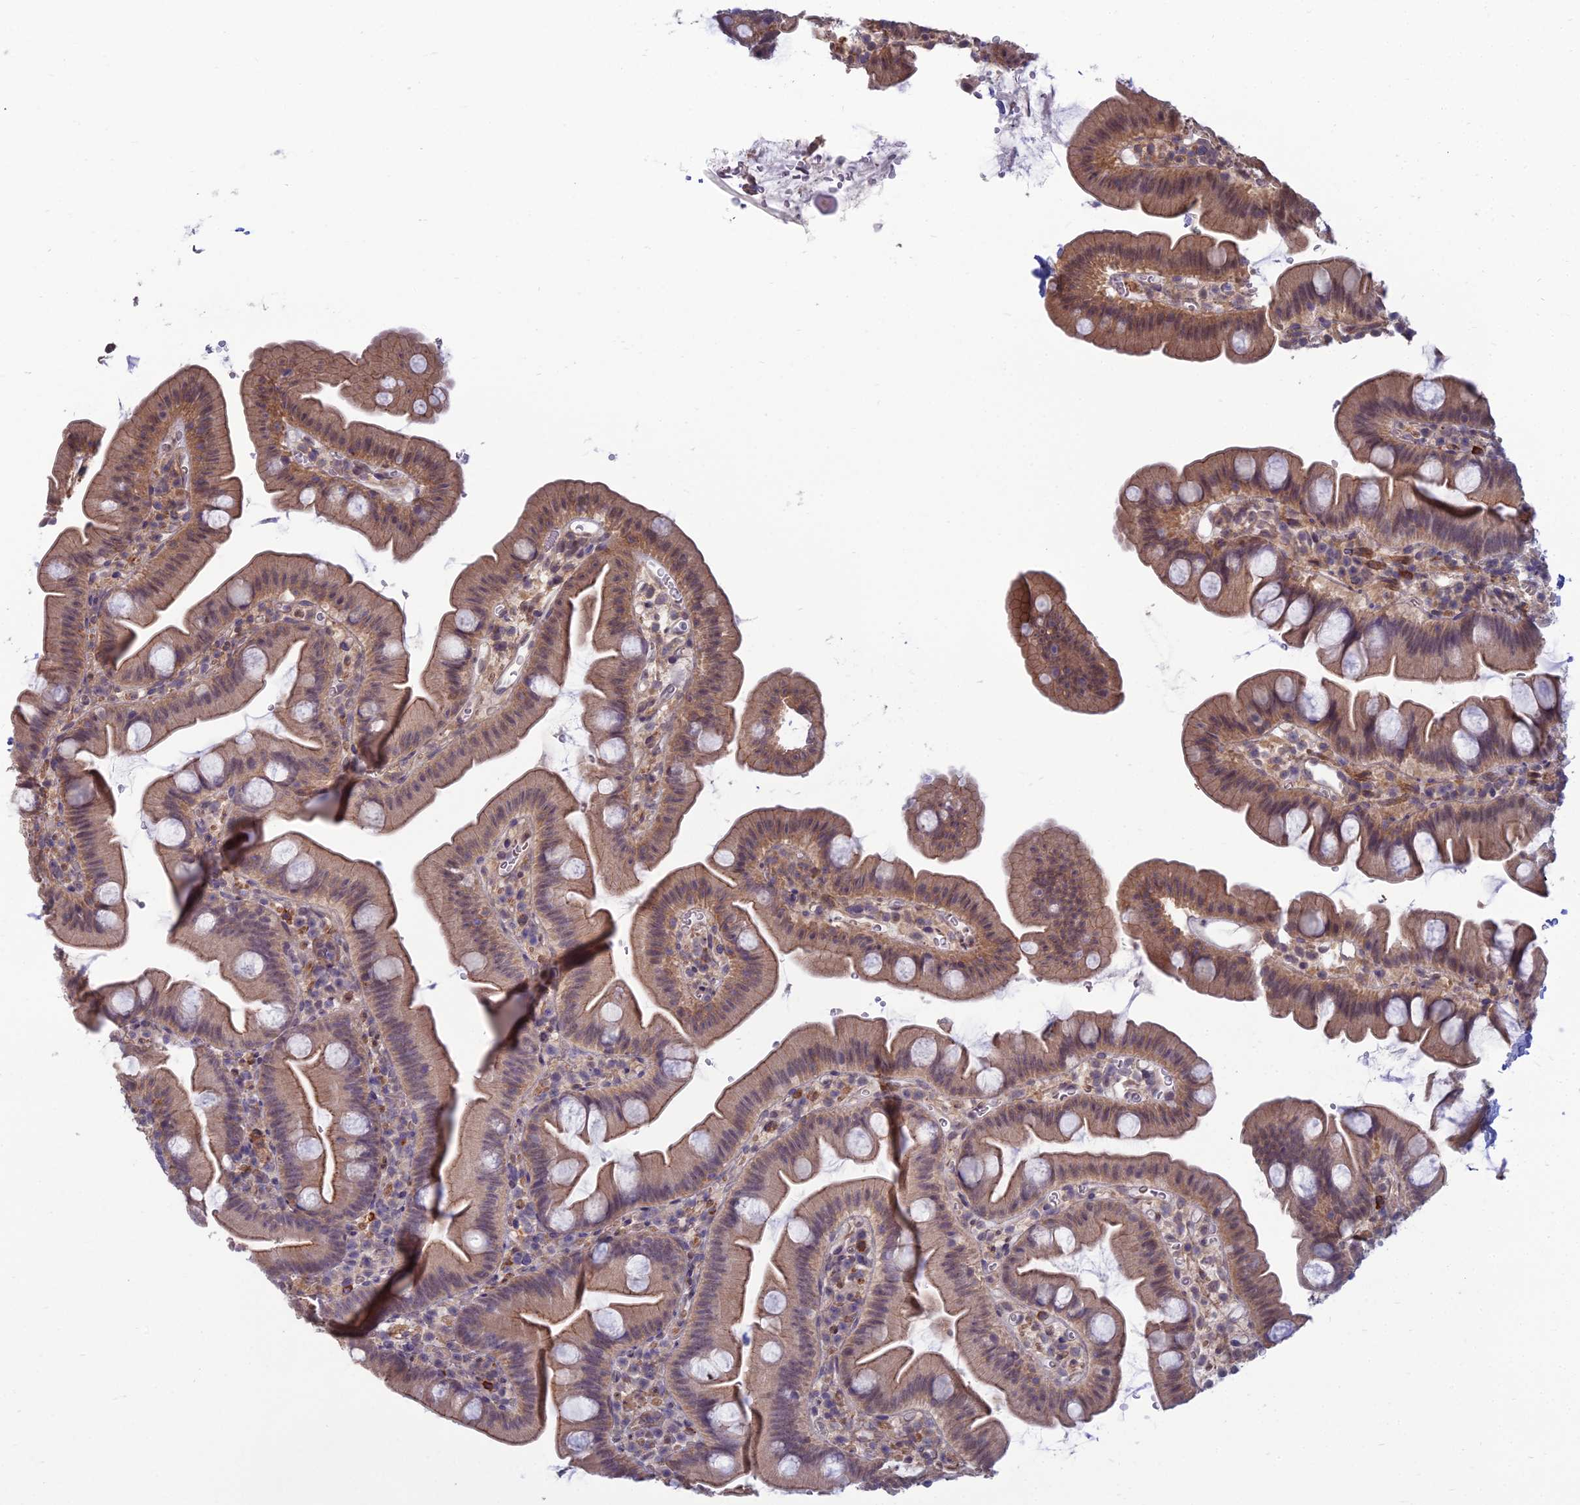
{"staining": {"intensity": "weak", "quantity": ">75%", "location": "cytoplasmic/membranous"}, "tissue": "small intestine", "cell_type": "Glandular cells", "image_type": "normal", "snomed": [{"axis": "morphology", "description": "Normal tissue, NOS"}, {"axis": "topography", "description": "Small intestine"}], "caption": "Brown immunohistochemical staining in normal human small intestine shows weak cytoplasmic/membranous staining in about >75% of glandular cells. (DAB = brown stain, brightfield microscopy at high magnification).", "gene": "OPA3", "patient": {"sex": "female", "age": 68}}